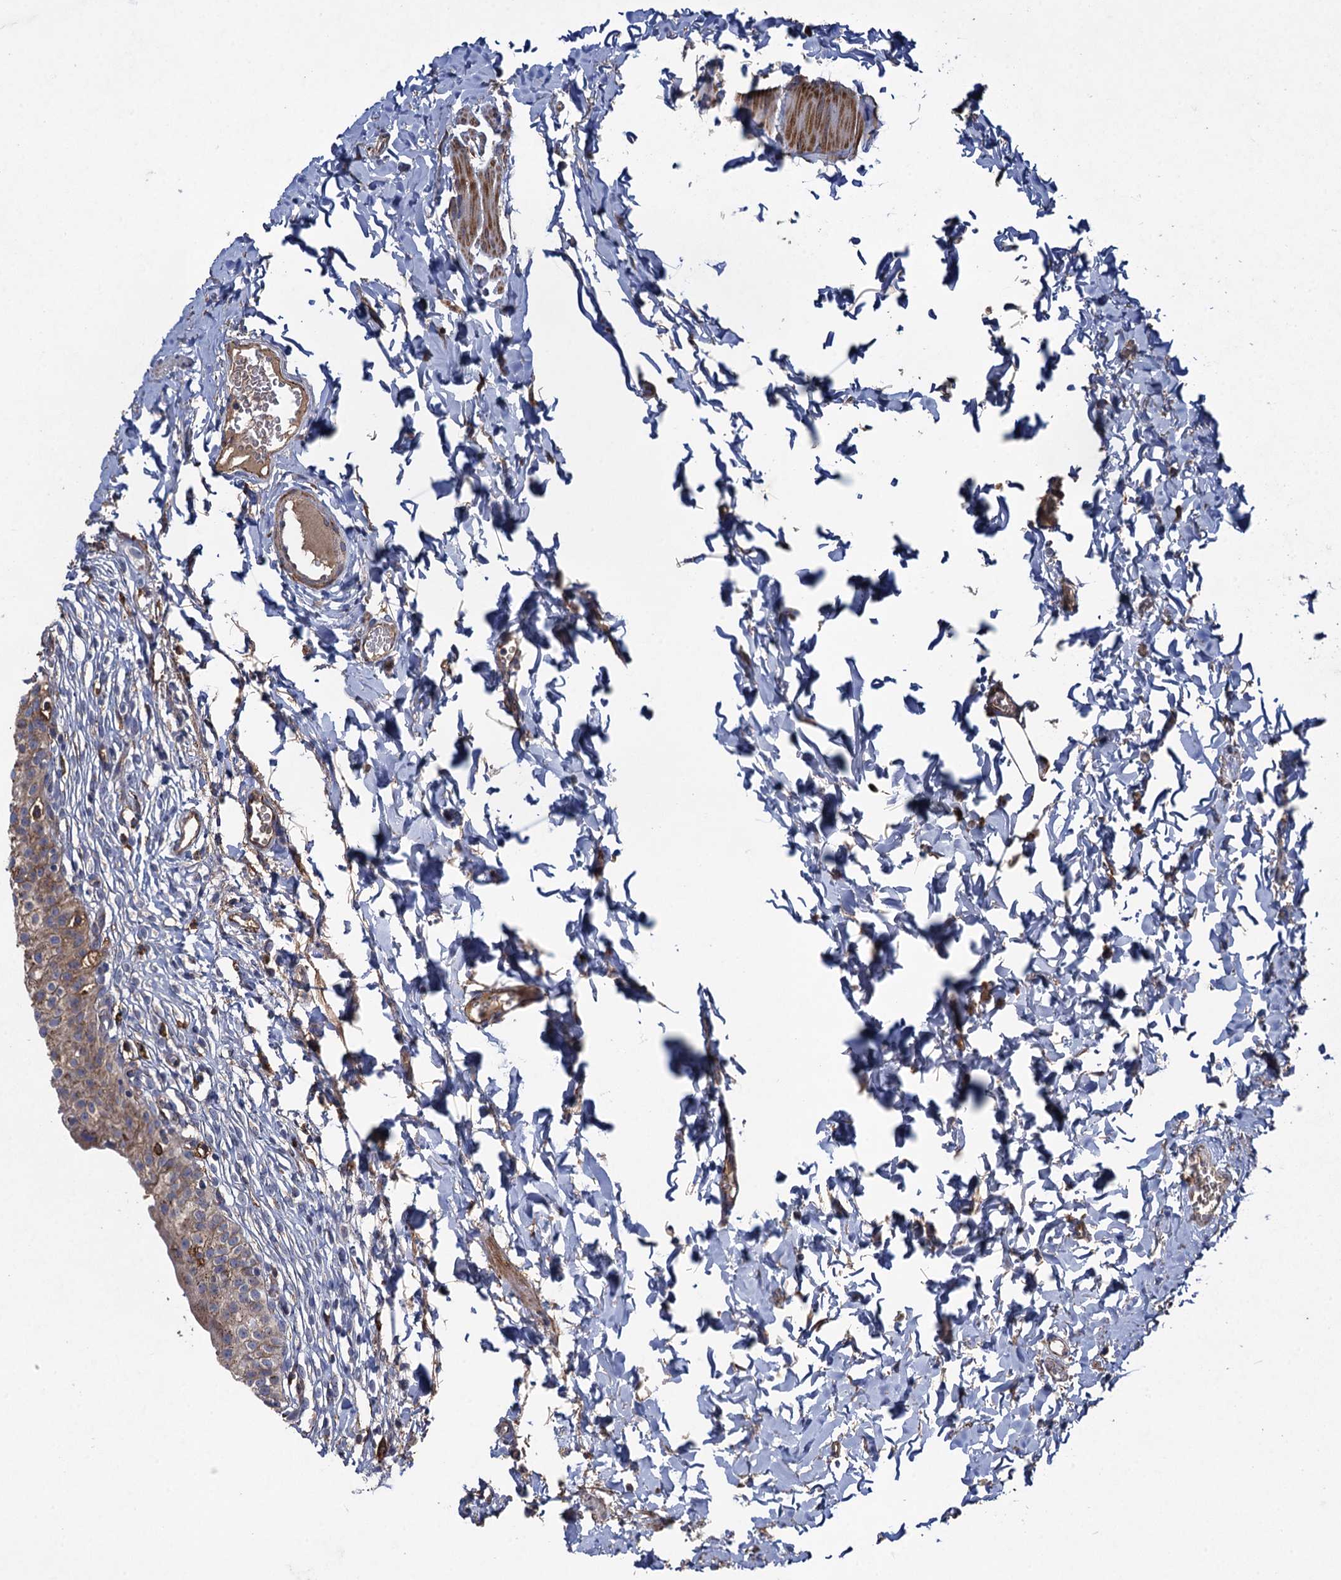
{"staining": {"intensity": "moderate", "quantity": "25%-75%", "location": "cytoplasmic/membranous"}, "tissue": "urinary bladder", "cell_type": "Urothelial cells", "image_type": "normal", "snomed": [{"axis": "morphology", "description": "Normal tissue, NOS"}, {"axis": "topography", "description": "Urinary bladder"}], "caption": "Benign urinary bladder displays moderate cytoplasmic/membranous staining in approximately 25%-75% of urothelial cells, visualized by immunohistochemistry. (IHC, brightfield microscopy, high magnification).", "gene": "TXNDC11", "patient": {"sex": "male", "age": 55}}